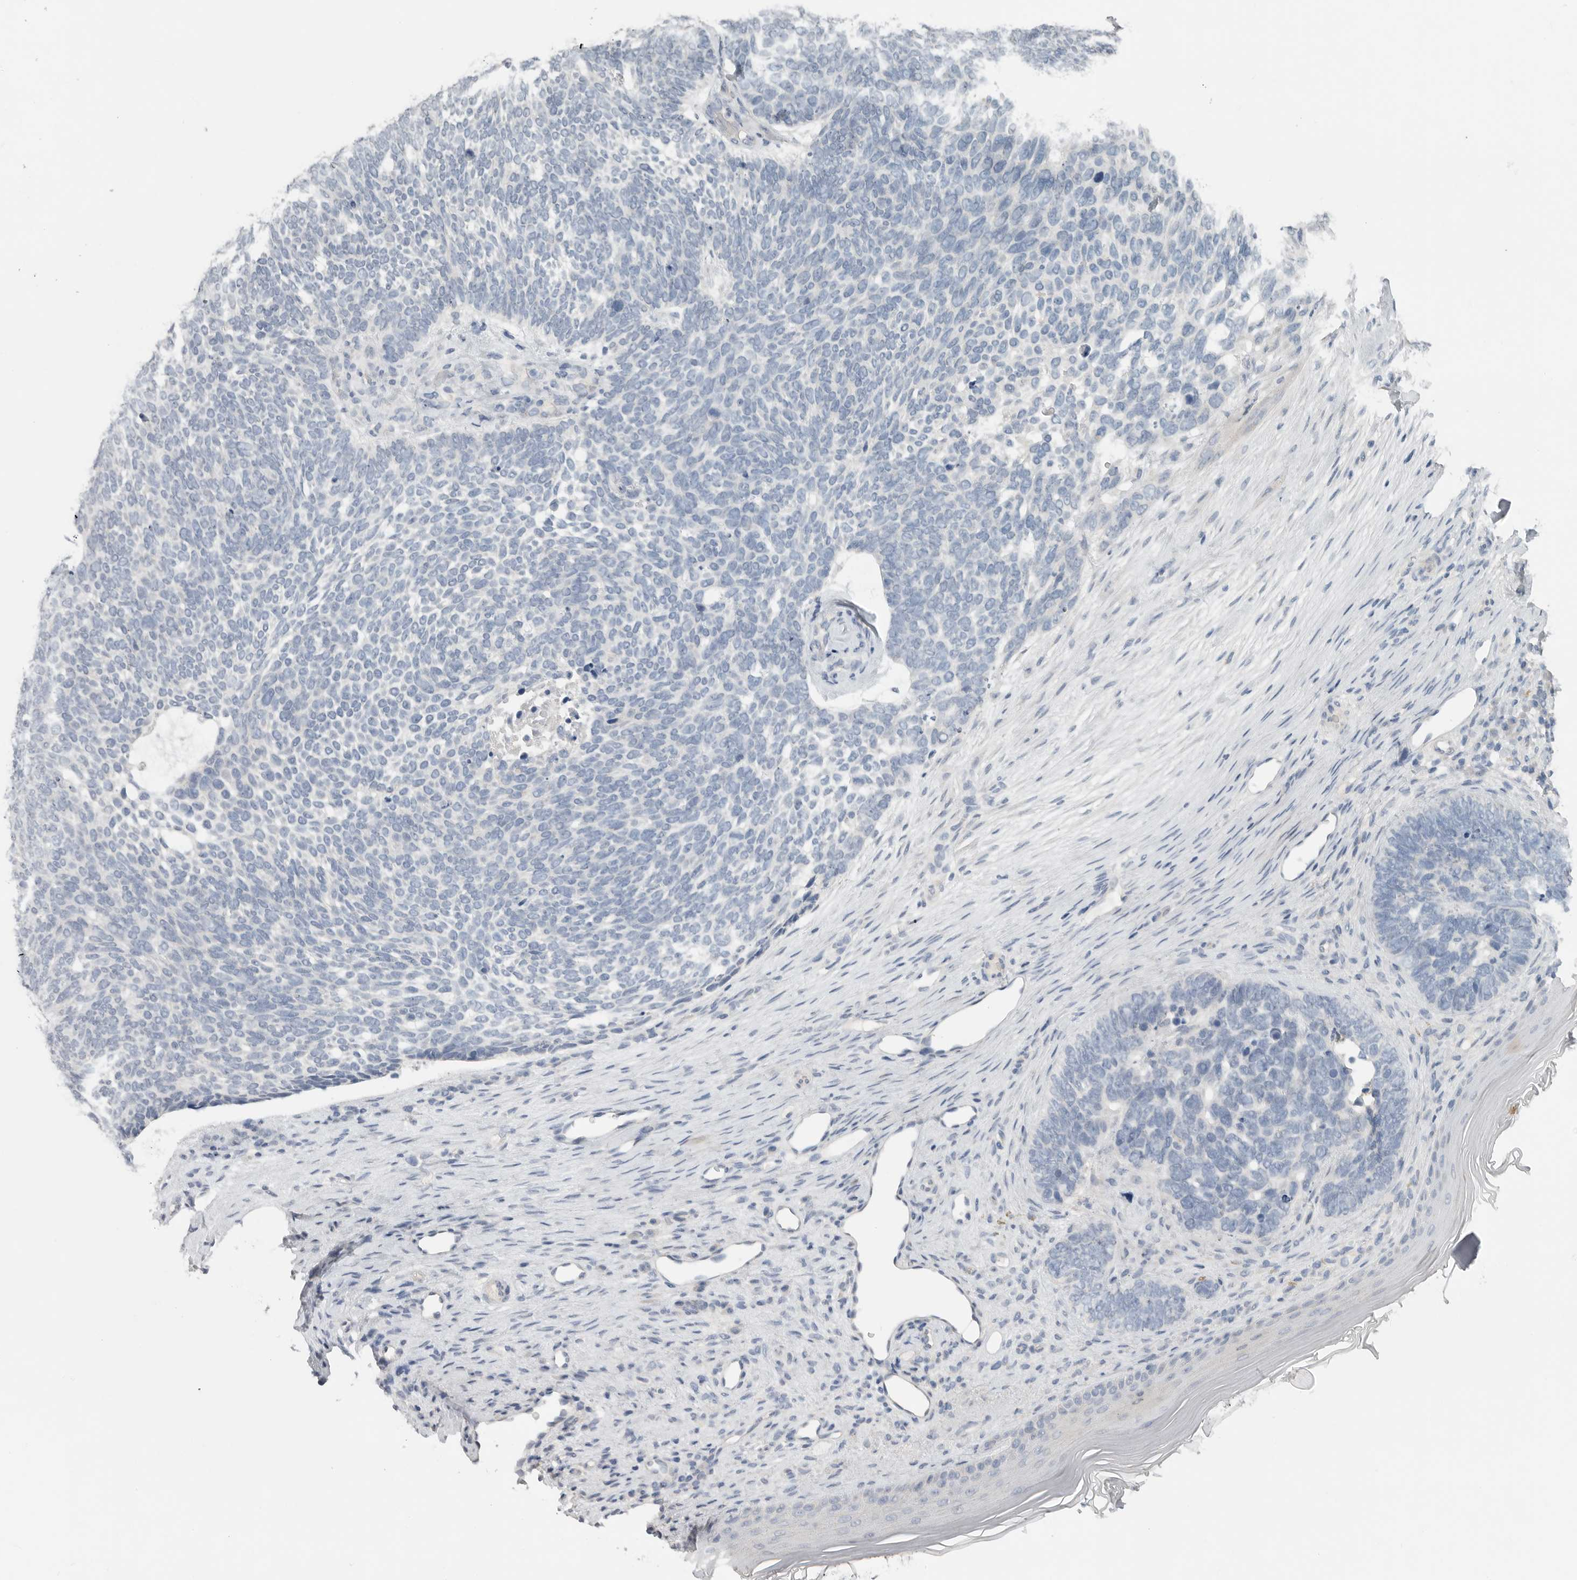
{"staining": {"intensity": "negative", "quantity": "none", "location": "none"}, "tissue": "skin cancer", "cell_type": "Tumor cells", "image_type": "cancer", "snomed": [{"axis": "morphology", "description": "Basal cell carcinoma"}, {"axis": "topography", "description": "Skin"}], "caption": "An immunohistochemistry histopathology image of skin cancer is shown. There is no staining in tumor cells of skin cancer.", "gene": "REG4", "patient": {"sex": "female", "age": 85}}